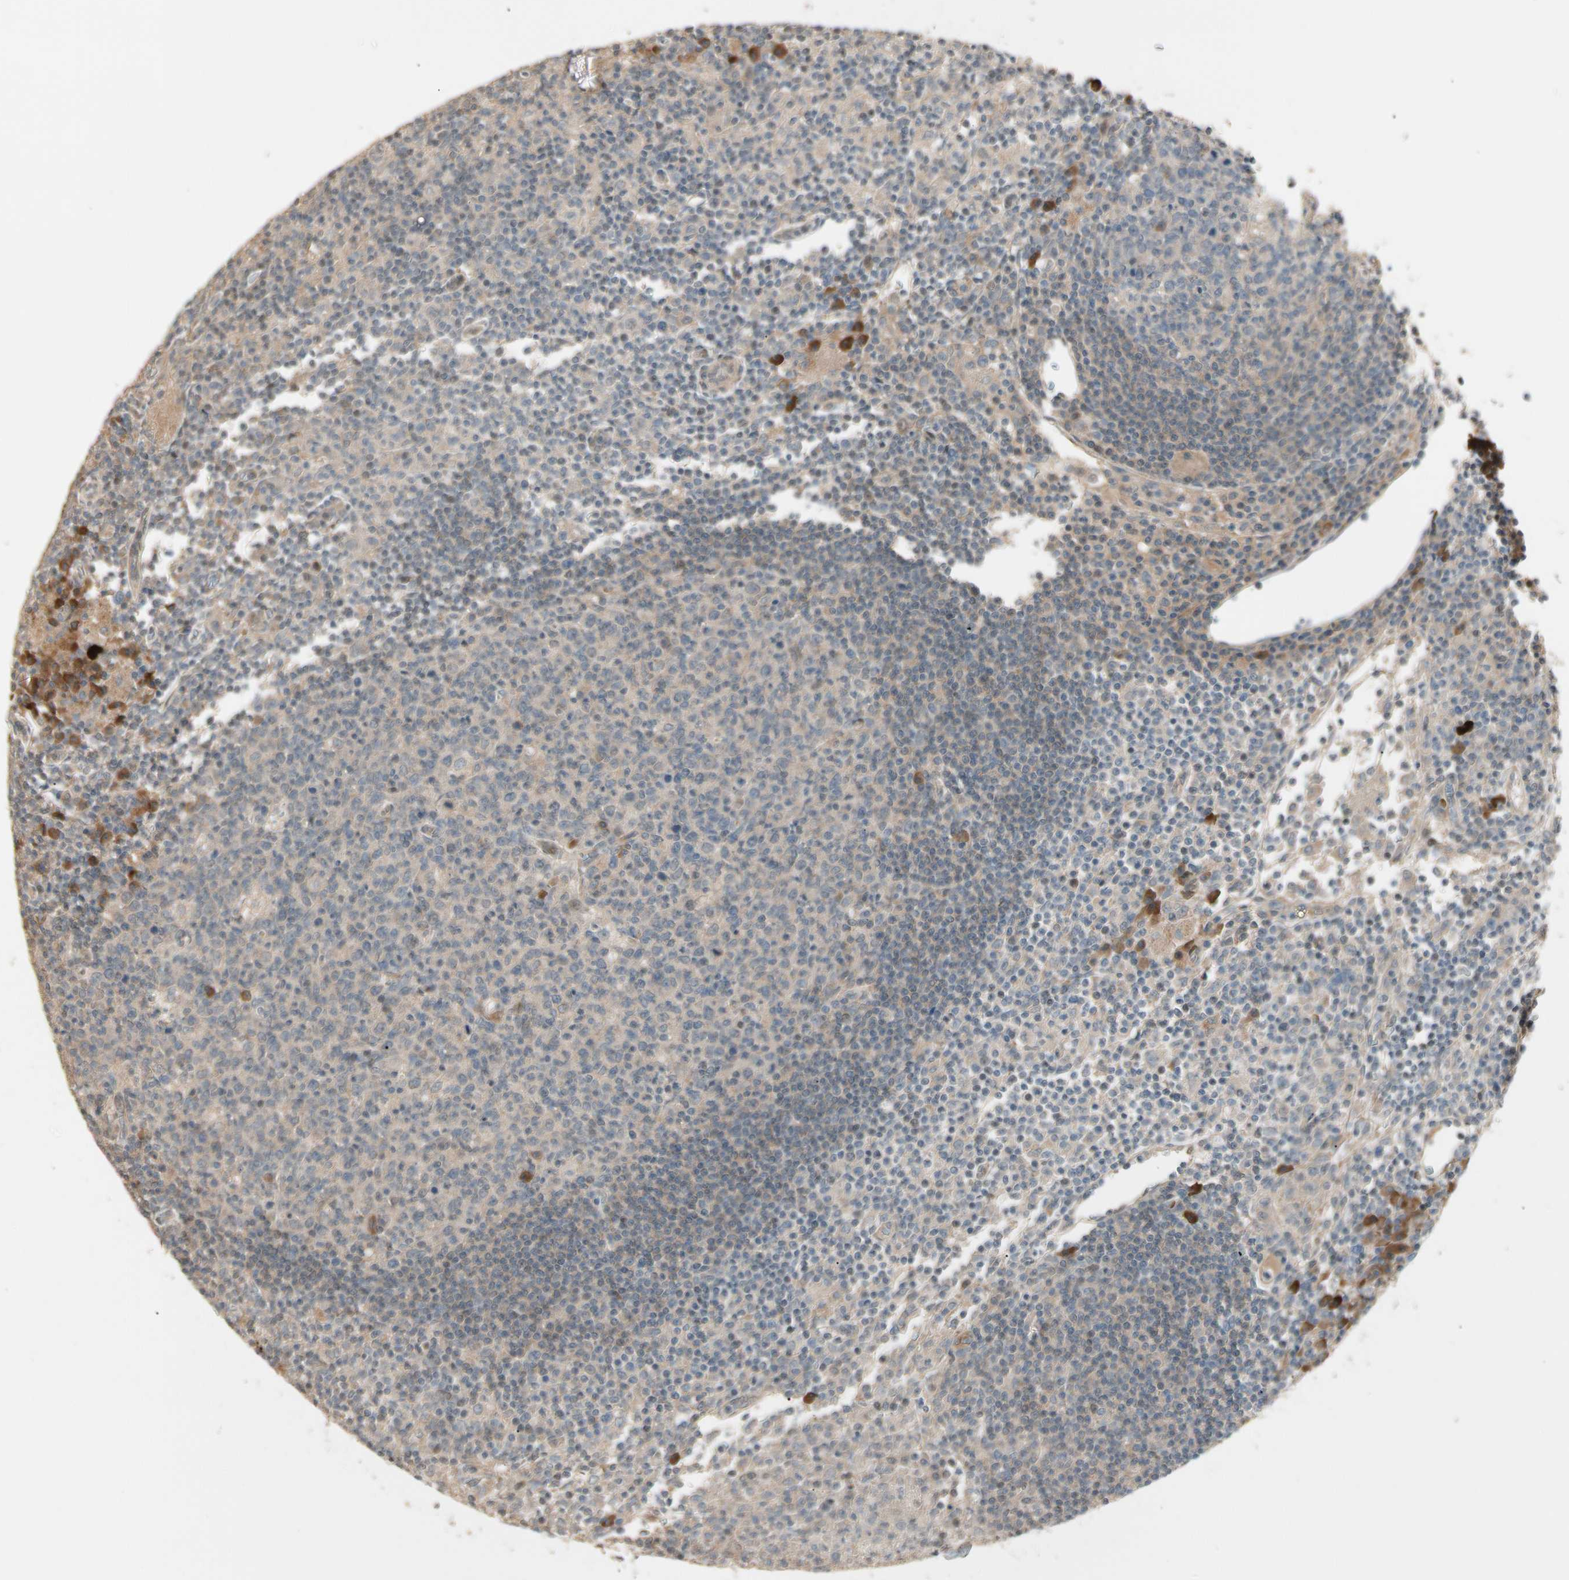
{"staining": {"intensity": "weak", "quantity": ">75%", "location": "cytoplasmic/membranous"}, "tissue": "lymph node", "cell_type": "Germinal center cells", "image_type": "normal", "snomed": [{"axis": "morphology", "description": "Normal tissue, NOS"}, {"axis": "morphology", "description": "Inflammation, NOS"}, {"axis": "topography", "description": "Lymph node"}], "caption": "Lymph node stained with DAB (3,3'-diaminobenzidine) IHC reveals low levels of weak cytoplasmic/membranous expression in approximately >75% of germinal center cells. Ihc stains the protein in brown and the nuclei are stained blue.", "gene": "ATG4C", "patient": {"sex": "male", "age": 55}}